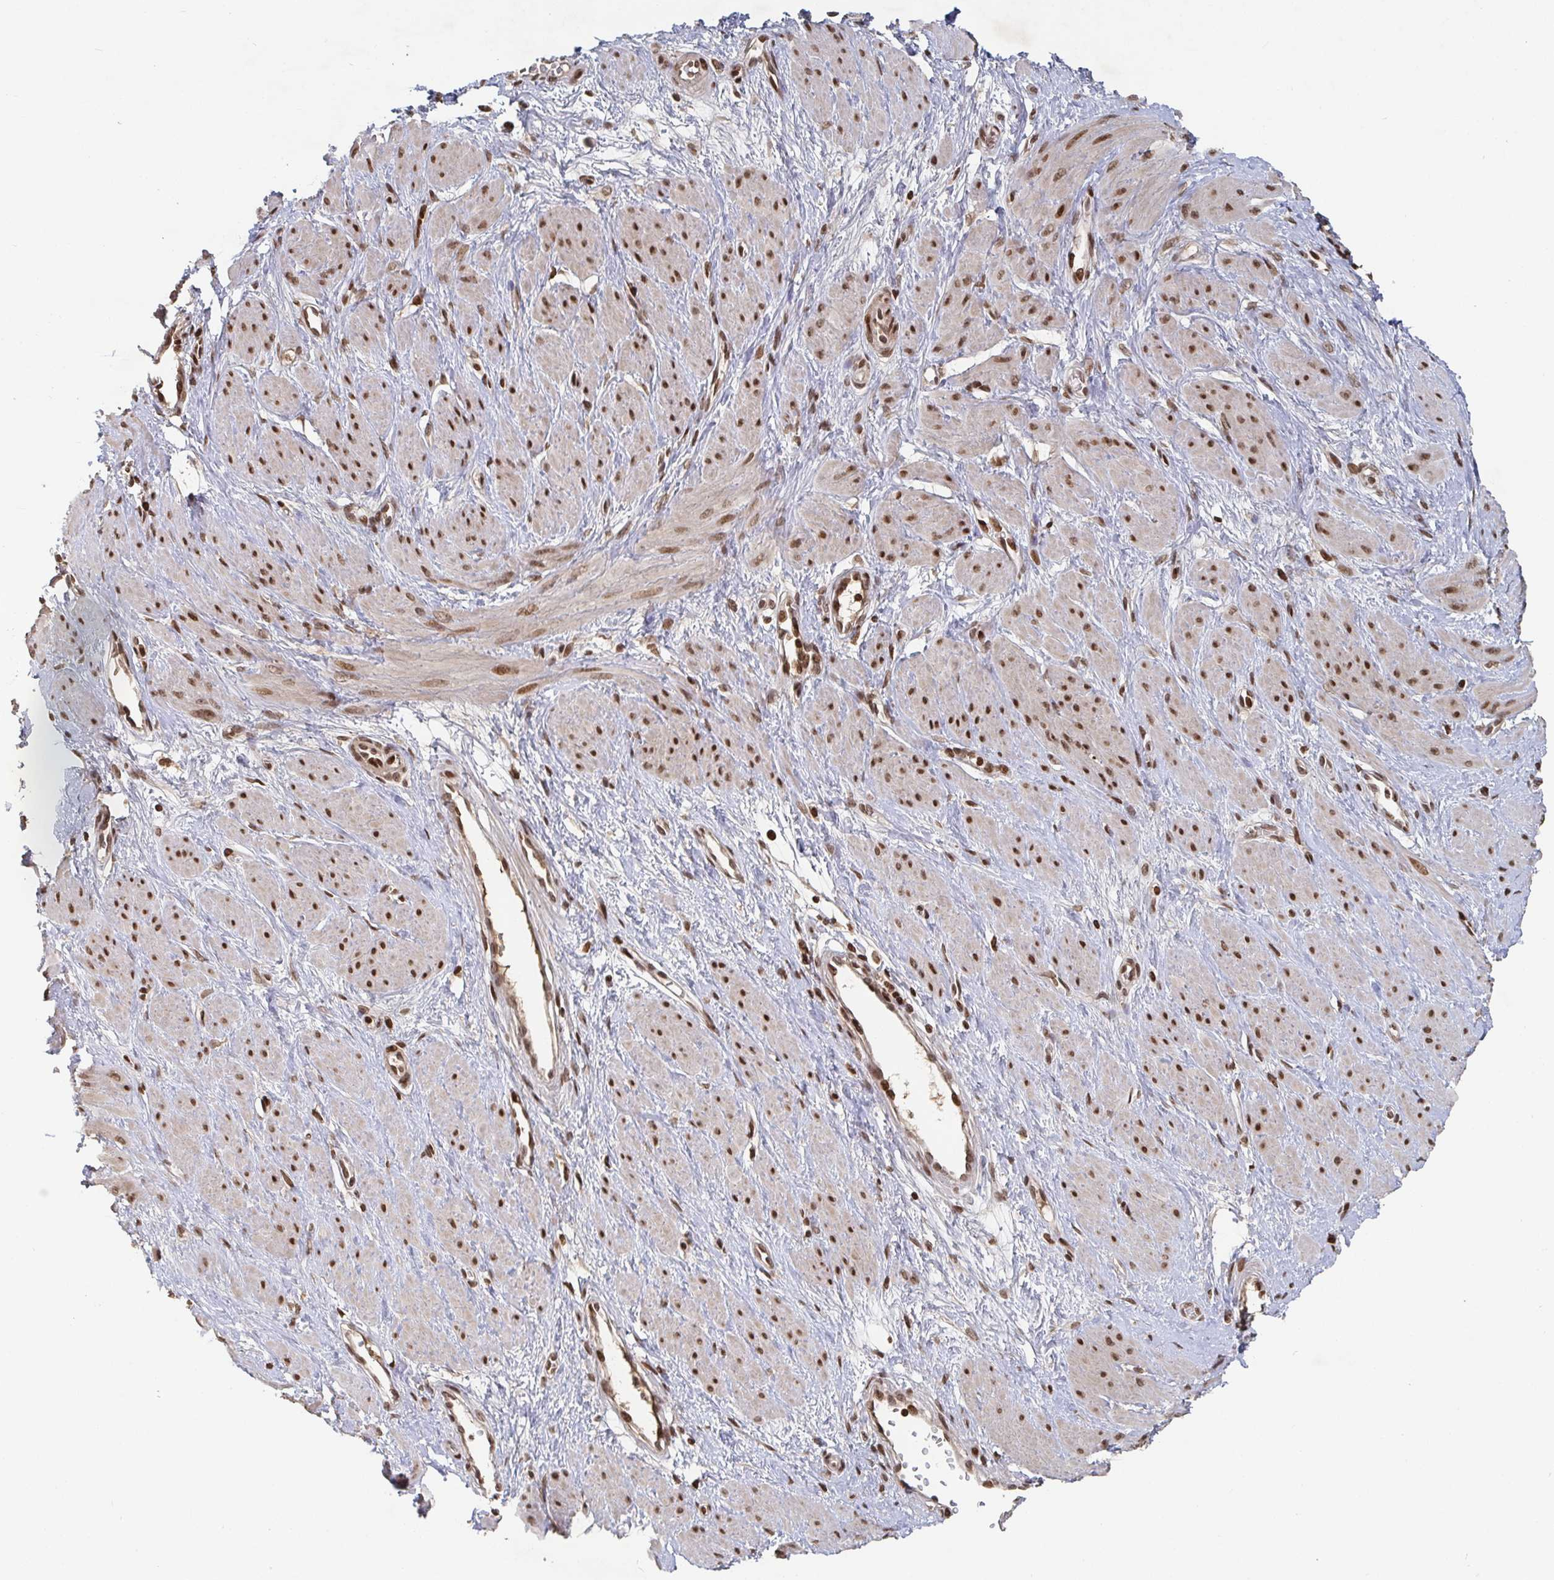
{"staining": {"intensity": "moderate", "quantity": ">75%", "location": "nuclear"}, "tissue": "smooth muscle", "cell_type": "Smooth muscle cells", "image_type": "normal", "snomed": [{"axis": "morphology", "description": "Normal tissue, NOS"}, {"axis": "topography", "description": "Smooth muscle"}, {"axis": "topography", "description": "Uterus"}], "caption": "Normal smooth muscle was stained to show a protein in brown. There is medium levels of moderate nuclear positivity in approximately >75% of smooth muscle cells. (DAB (3,3'-diaminobenzidine) = brown stain, brightfield microscopy at high magnification).", "gene": "ZDHHC12", "patient": {"sex": "female", "age": 39}}